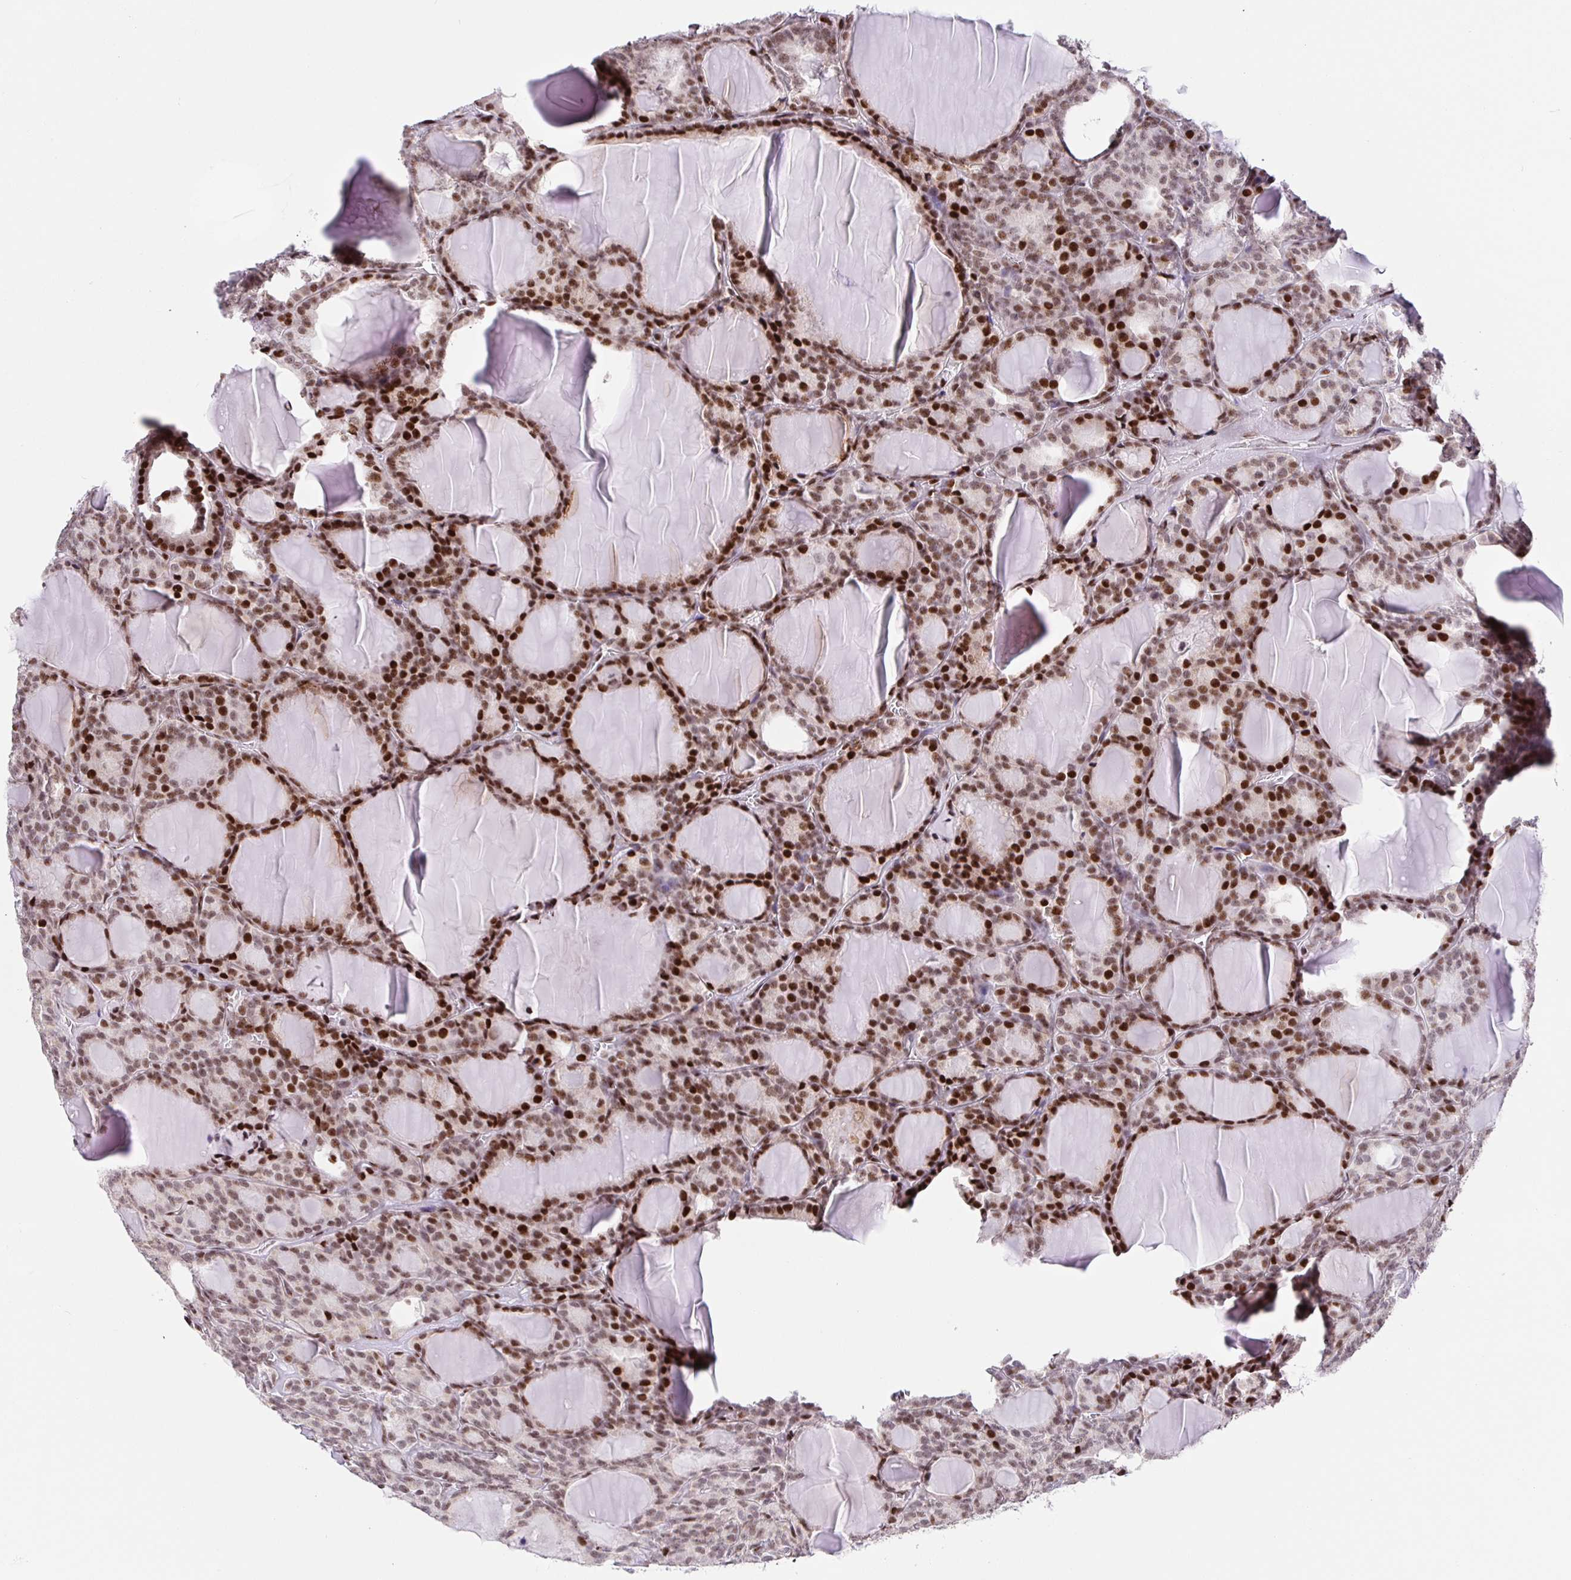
{"staining": {"intensity": "moderate", "quantity": ">75%", "location": "nuclear"}, "tissue": "thyroid cancer", "cell_type": "Tumor cells", "image_type": "cancer", "snomed": [{"axis": "morphology", "description": "Follicular adenoma carcinoma, NOS"}, {"axis": "topography", "description": "Thyroid gland"}], "caption": "Thyroid follicular adenoma carcinoma tissue exhibits moderate nuclear expression in about >75% of tumor cells Immunohistochemistry (ihc) stains the protein of interest in brown and the nuclei are stained blue.", "gene": "SETD5", "patient": {"sex": "male", "age": 74}}